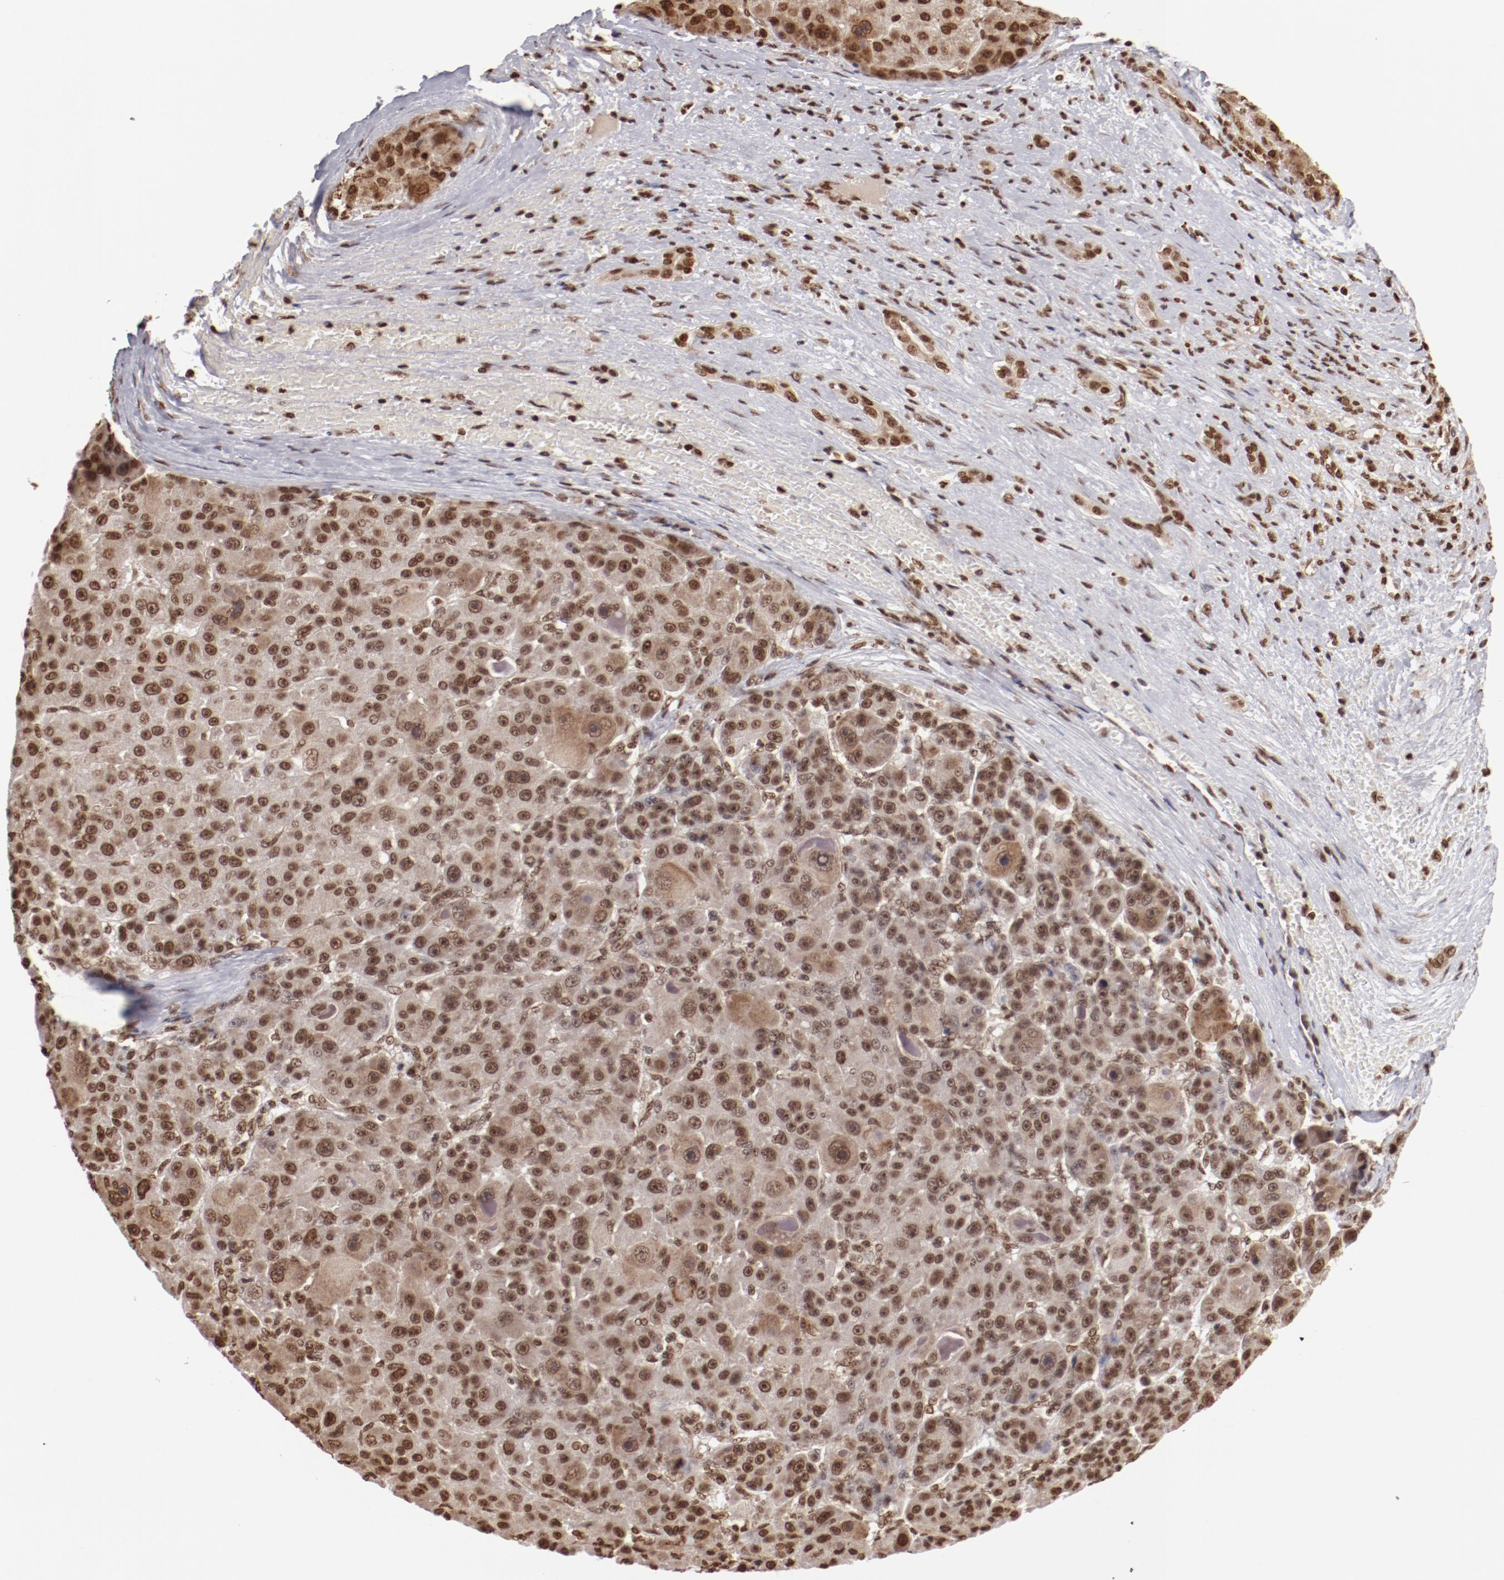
{"staining": {"intensity": "moderate", "quantity": ">75%", "location": "nuclear"}, "tissue": "liver cancer", "cell_type": "Tumor cells", "image_type": "cancer", "snomed": [{"axis": "morphology", "description": "Carcinoma, Hepatocellular, NOS"}, {"axis": "topography", "description": "Liver"}], "caption": "A histopathology image showing moderate nuclear expression in approximately >75% of tumor cells in liver cancer, as visualized by brown immunohistochemical staining.", "gene": "ABL2", "patient": {"sex": "male", "age": 76}}